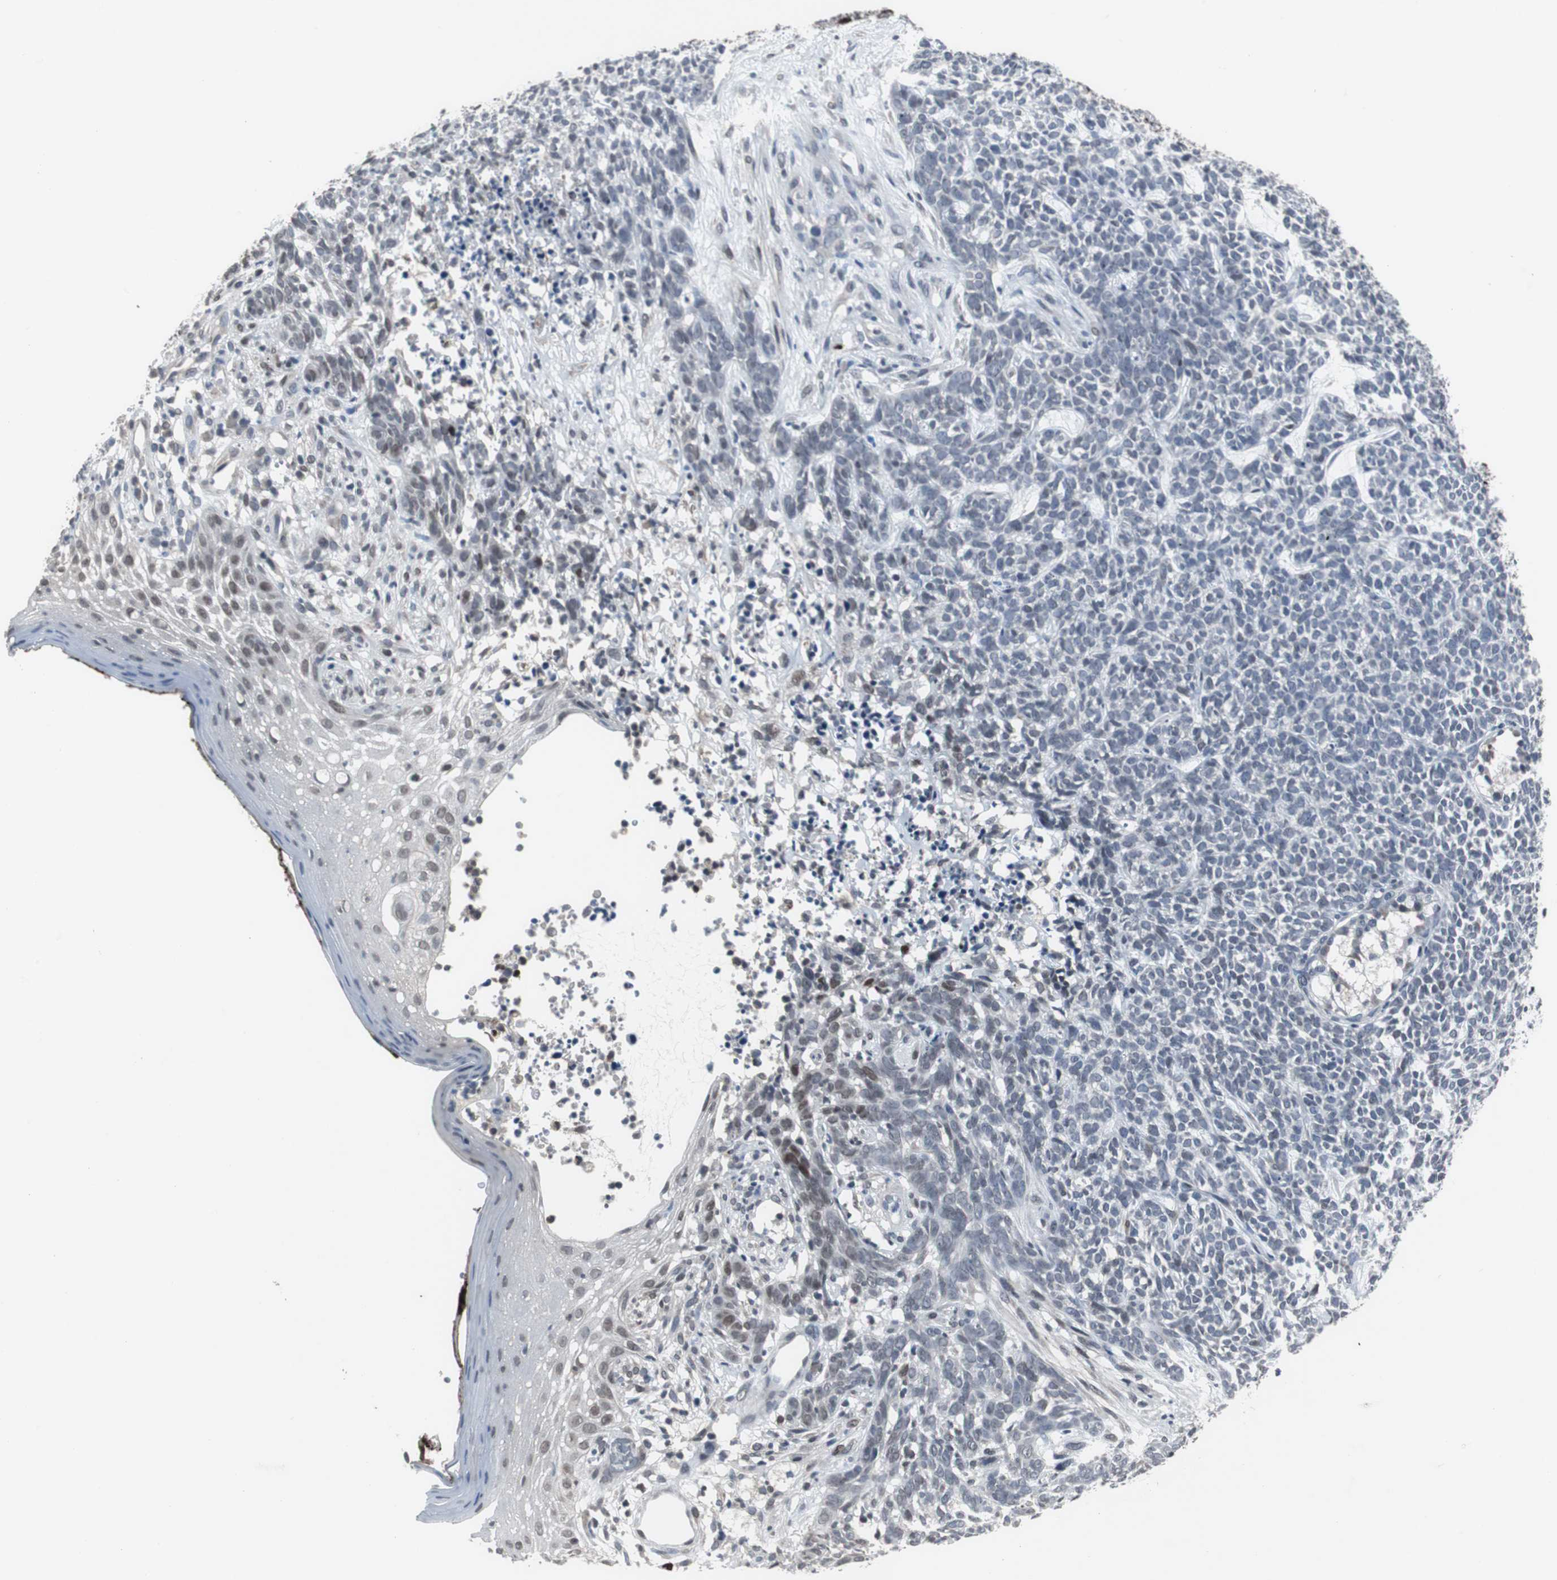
{"staining": {"intensity": "negative", "quantity": "none", "location": "none"}, "tissue": "skin cancer", "cell_type": "Tumor cells", "image_type": "cancer", "snomed": [{"axis": "morphology", "description": "Basal cell carcinoma"}, {"axis": "topography", "description": "Skin"}], "caption": "Tumor cells show no significant expression in skin cancer (basal cell carcinoma). (DAB IHC visualized using brightfield microscopy, high magnification).", "gene": "FOXP4", "patient": {"sex": "female", "age": 84}}